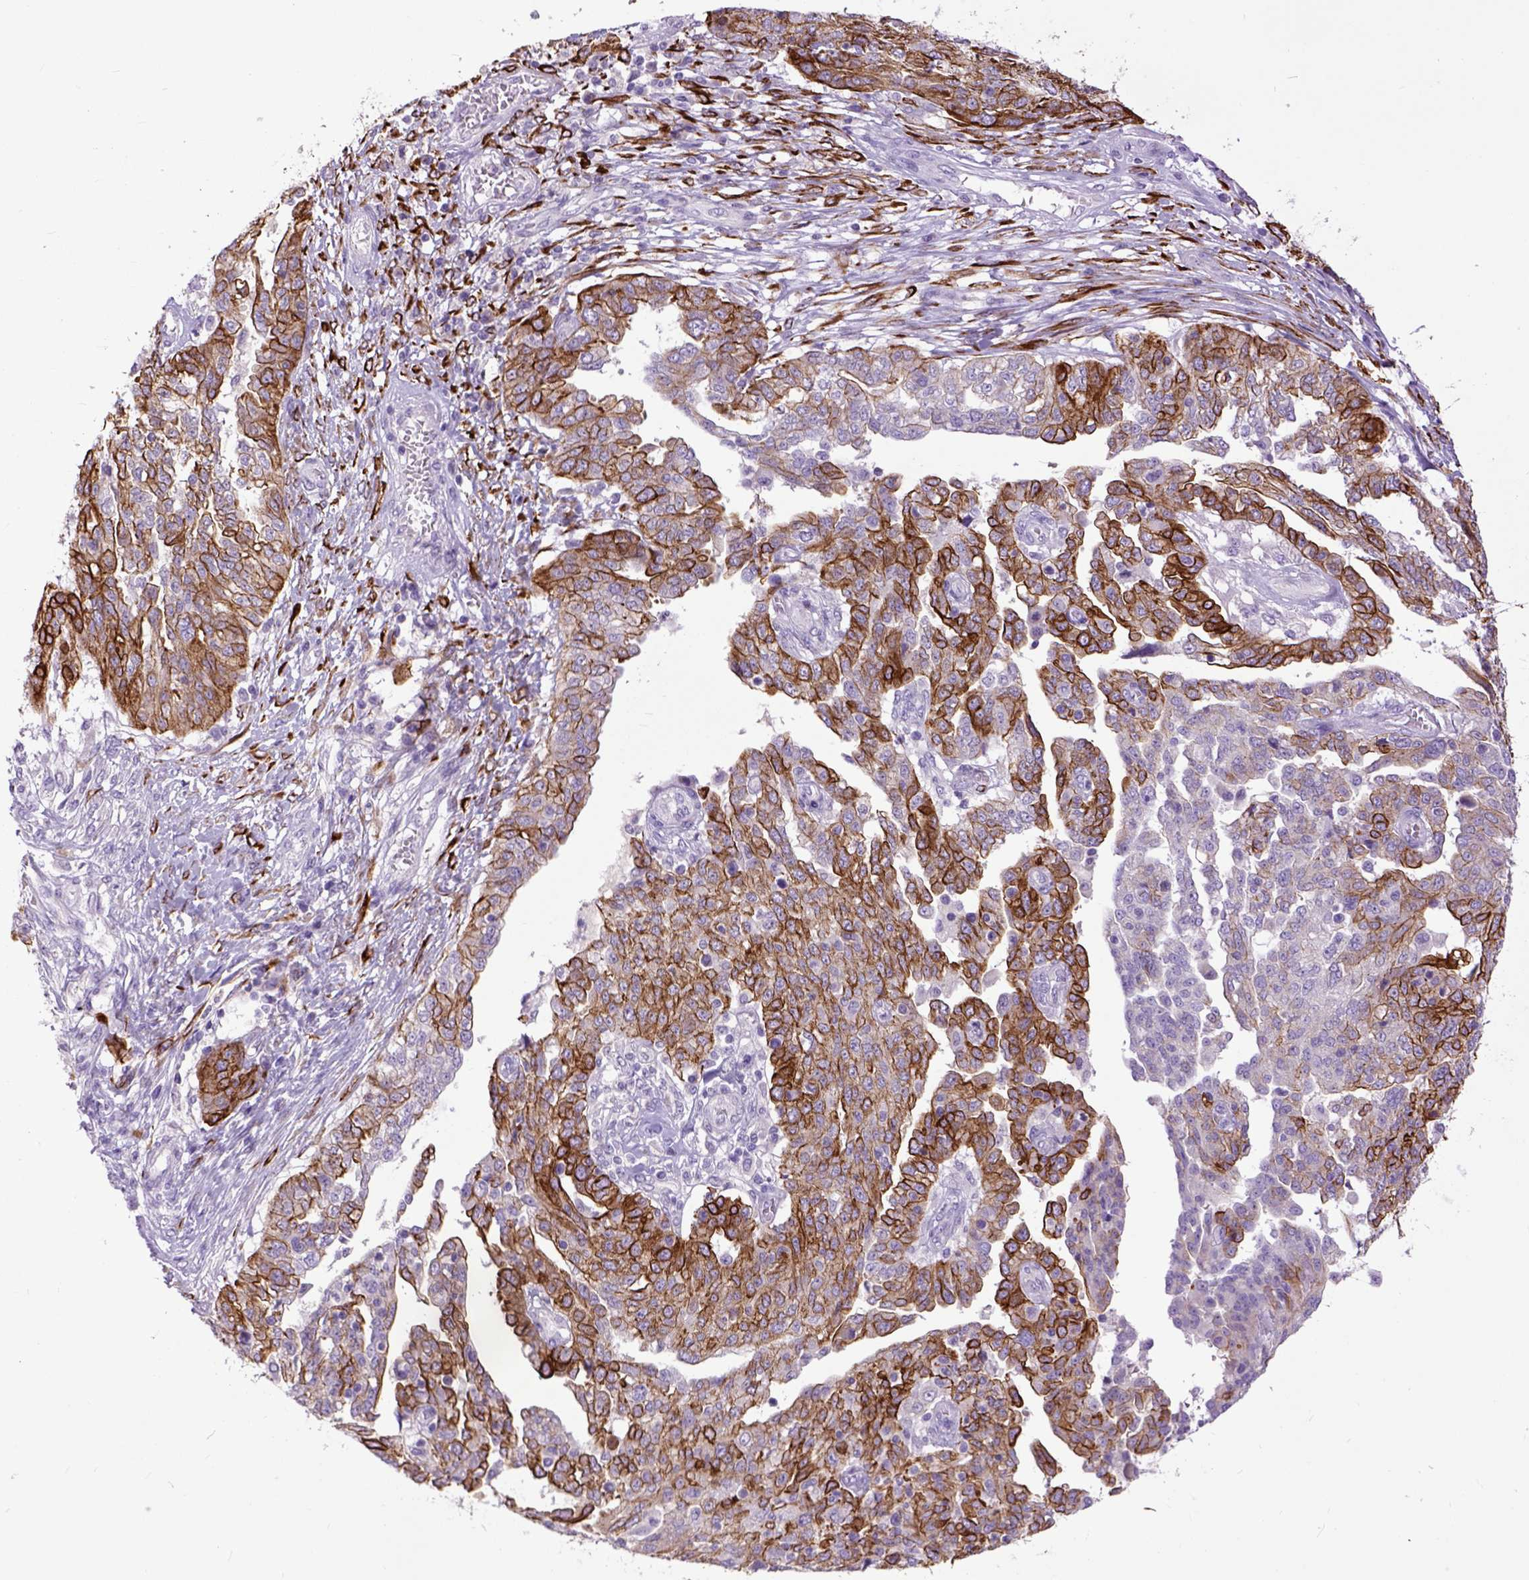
{"staining": {"intensity": "strong", "quantity": ">75%", "location": "cytoplasmic/membranous"}, "tissue": "ovarian cancer", "cell_type": "Tumor cells", "image_type": "cancer", "snomed": [{"axis": "morphology", "description": "Cystadenocarcinoma, serous, NOS"}, {"axis": "topography", "description": "Ovary"}], "caption": "There is high levels of strong cytoplasmic/membranous positivity in tumor cells of serous cystadenocarcinoma (ovarian), as demonstrated by immunohistochemical staining (brown color).", "gene": "RAB25", "patient": {"sex": "female", "age": 67}}